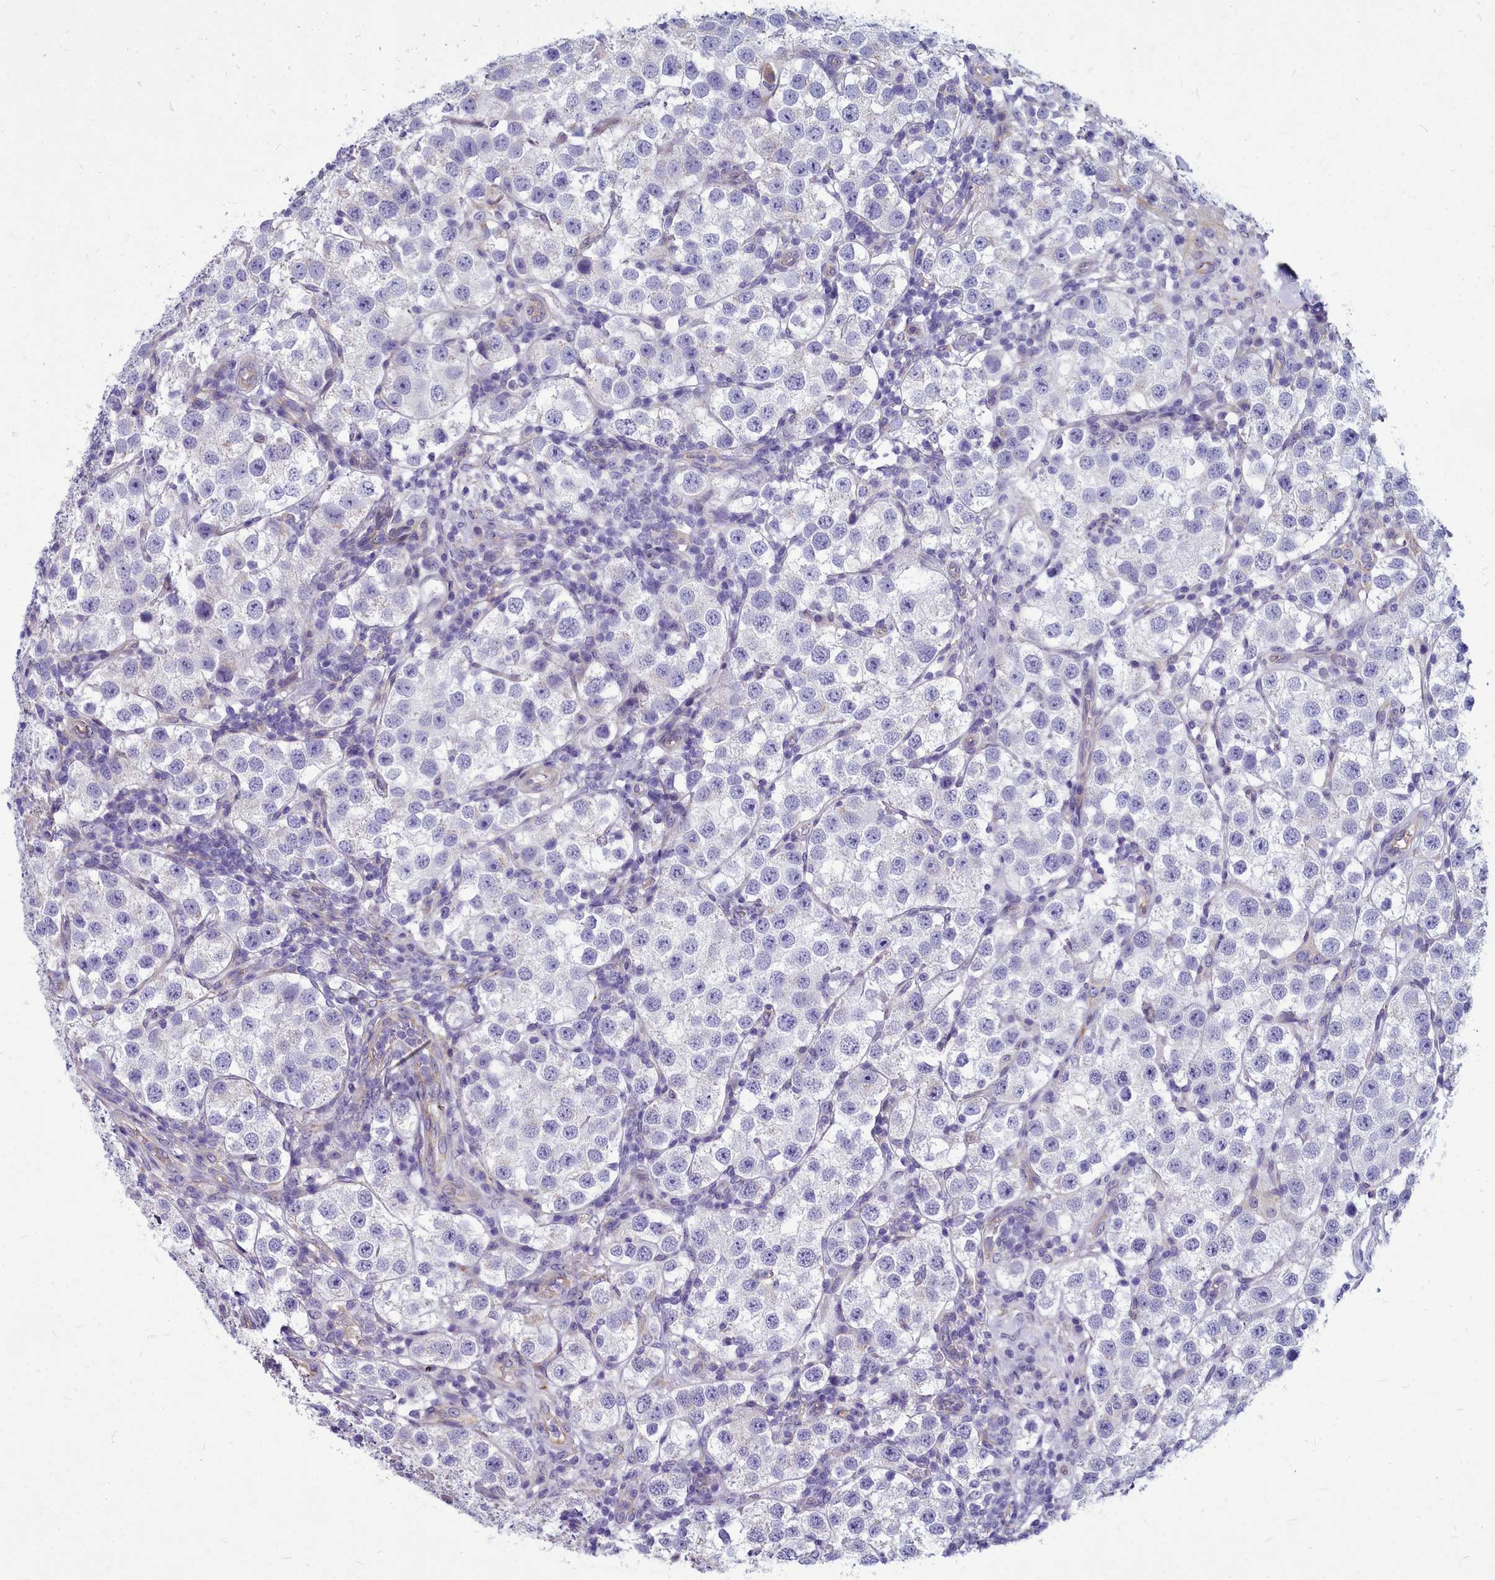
{"staining": {"intensity": "negative", "quantity": "none", "location": "none"}, "tissue": "testis cancer", "cell_type": "Tumor cells", "image_type": "cancer", "snomed": [{"axis": "morphology", "description": "Seminoma, NOS"}, {"axis": "topography", "description": "Testis"}], "caption": "IHC micrograph of neoplastic tissue: seminoma (testis) stained with DAB (3,3'-diaminobenzidine) shows no significant protein expression in tumor cells. Nuclei are stained in blue.", "gene": "SMPD4", "patient": {"sex": "male", "age": 37}}